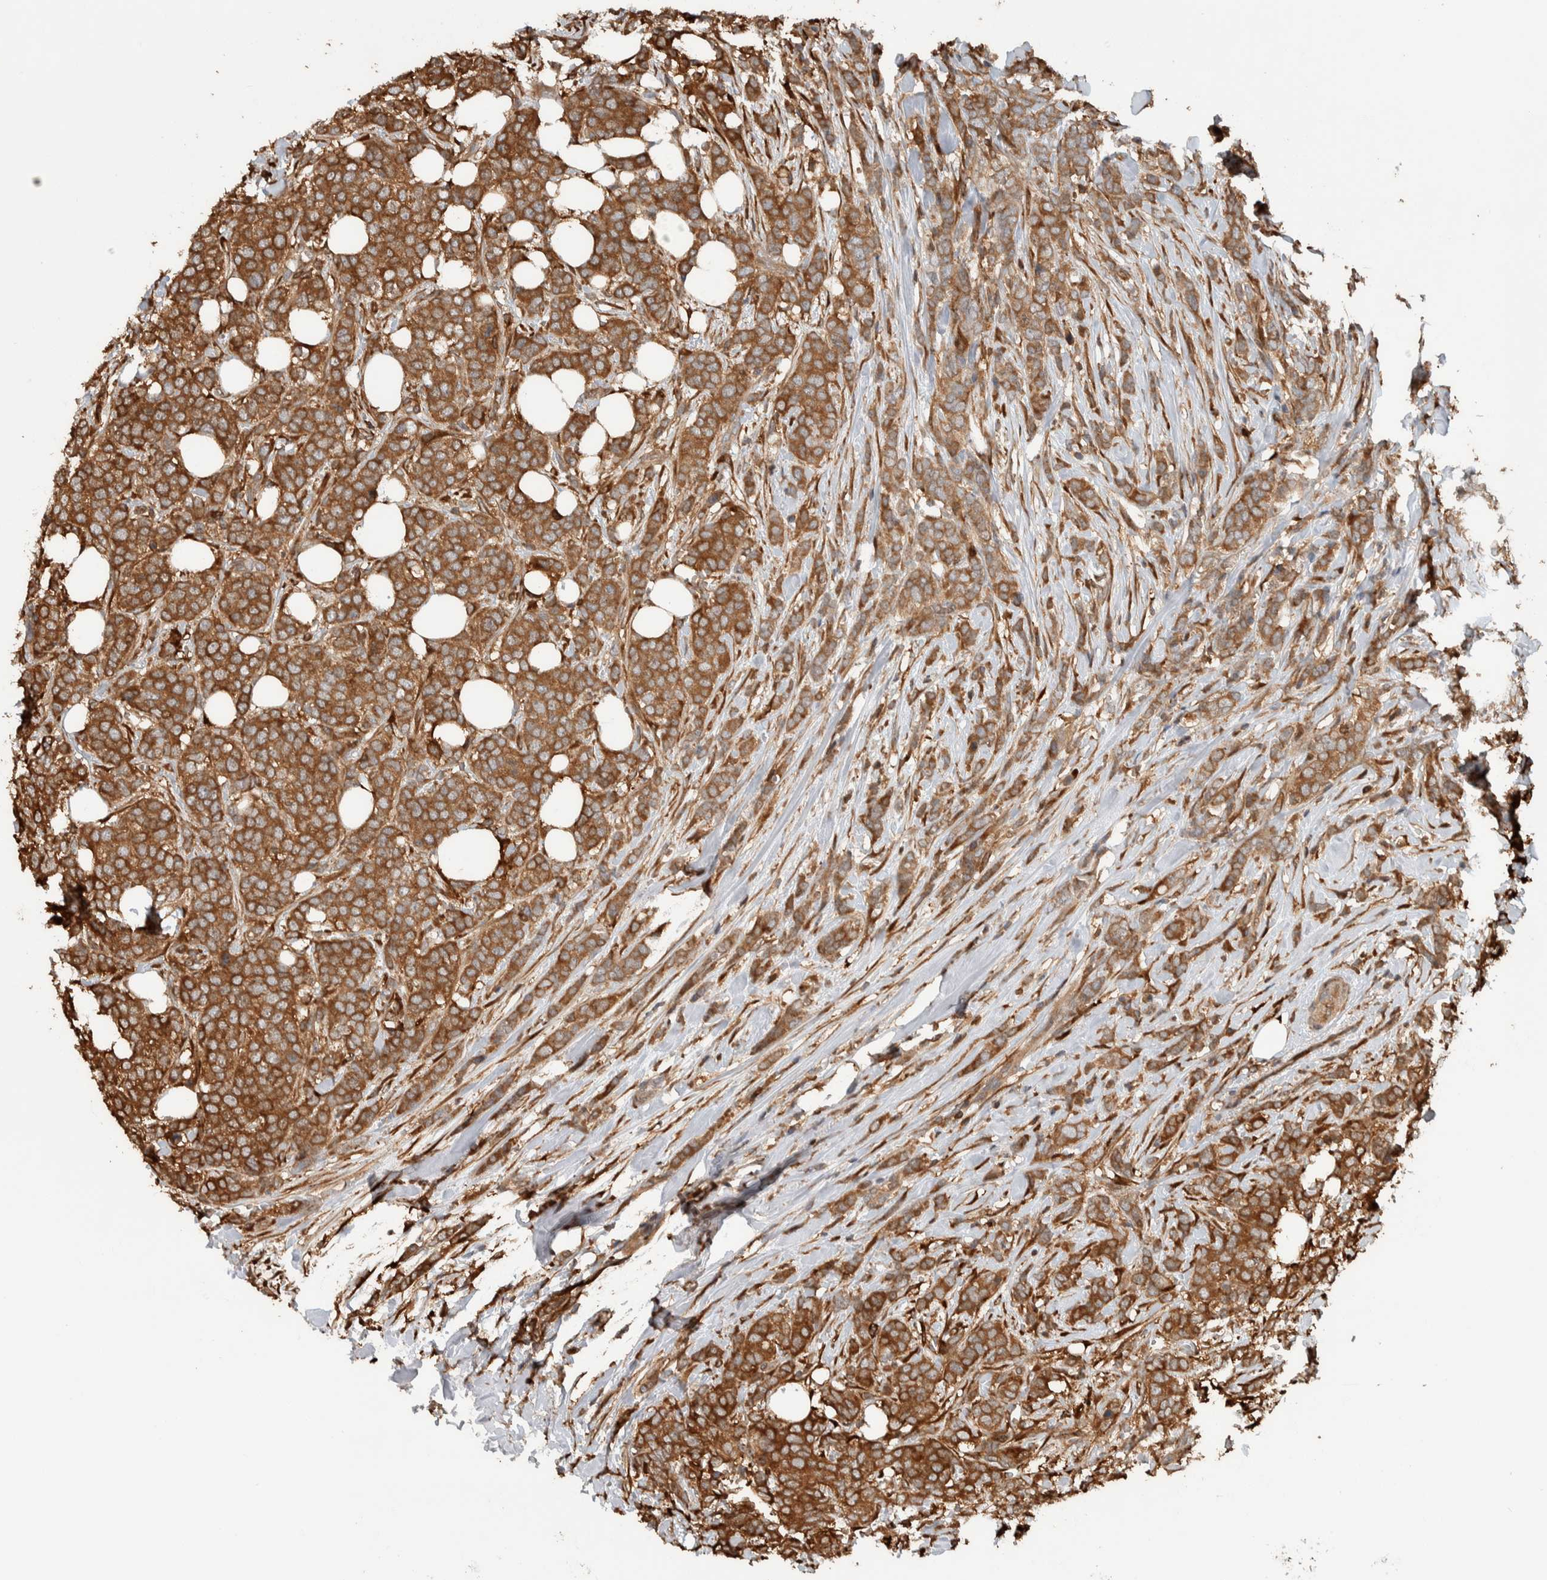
{"staining": {"intensity": "moderate", "quantity": ">75%", "location": "cytoplasmic/membranous"}, "tissue": "breast cancer", "cell_type": "Tumor cells", "image_type": "cancer", "snomed": [{"axis": "morphology", "description": "Lobular carcinoma"}, {"axis": "topography", "description": "Skin"}, {"axis": "topography", "description": "Breast"}], "caption": "Brown immunohistochemical staining in human breast cancer reveals moderate cytoplasmic/membranous staining in about >75% of tumor cells. (Stains: DAB (3,3'-diaminobenzidine) in brown, nuclei in blue, Microscopy: brightfield microscopy at high magnification).", "gene": "CNTROB", "patient": {"sex": "female", "age": 46}}